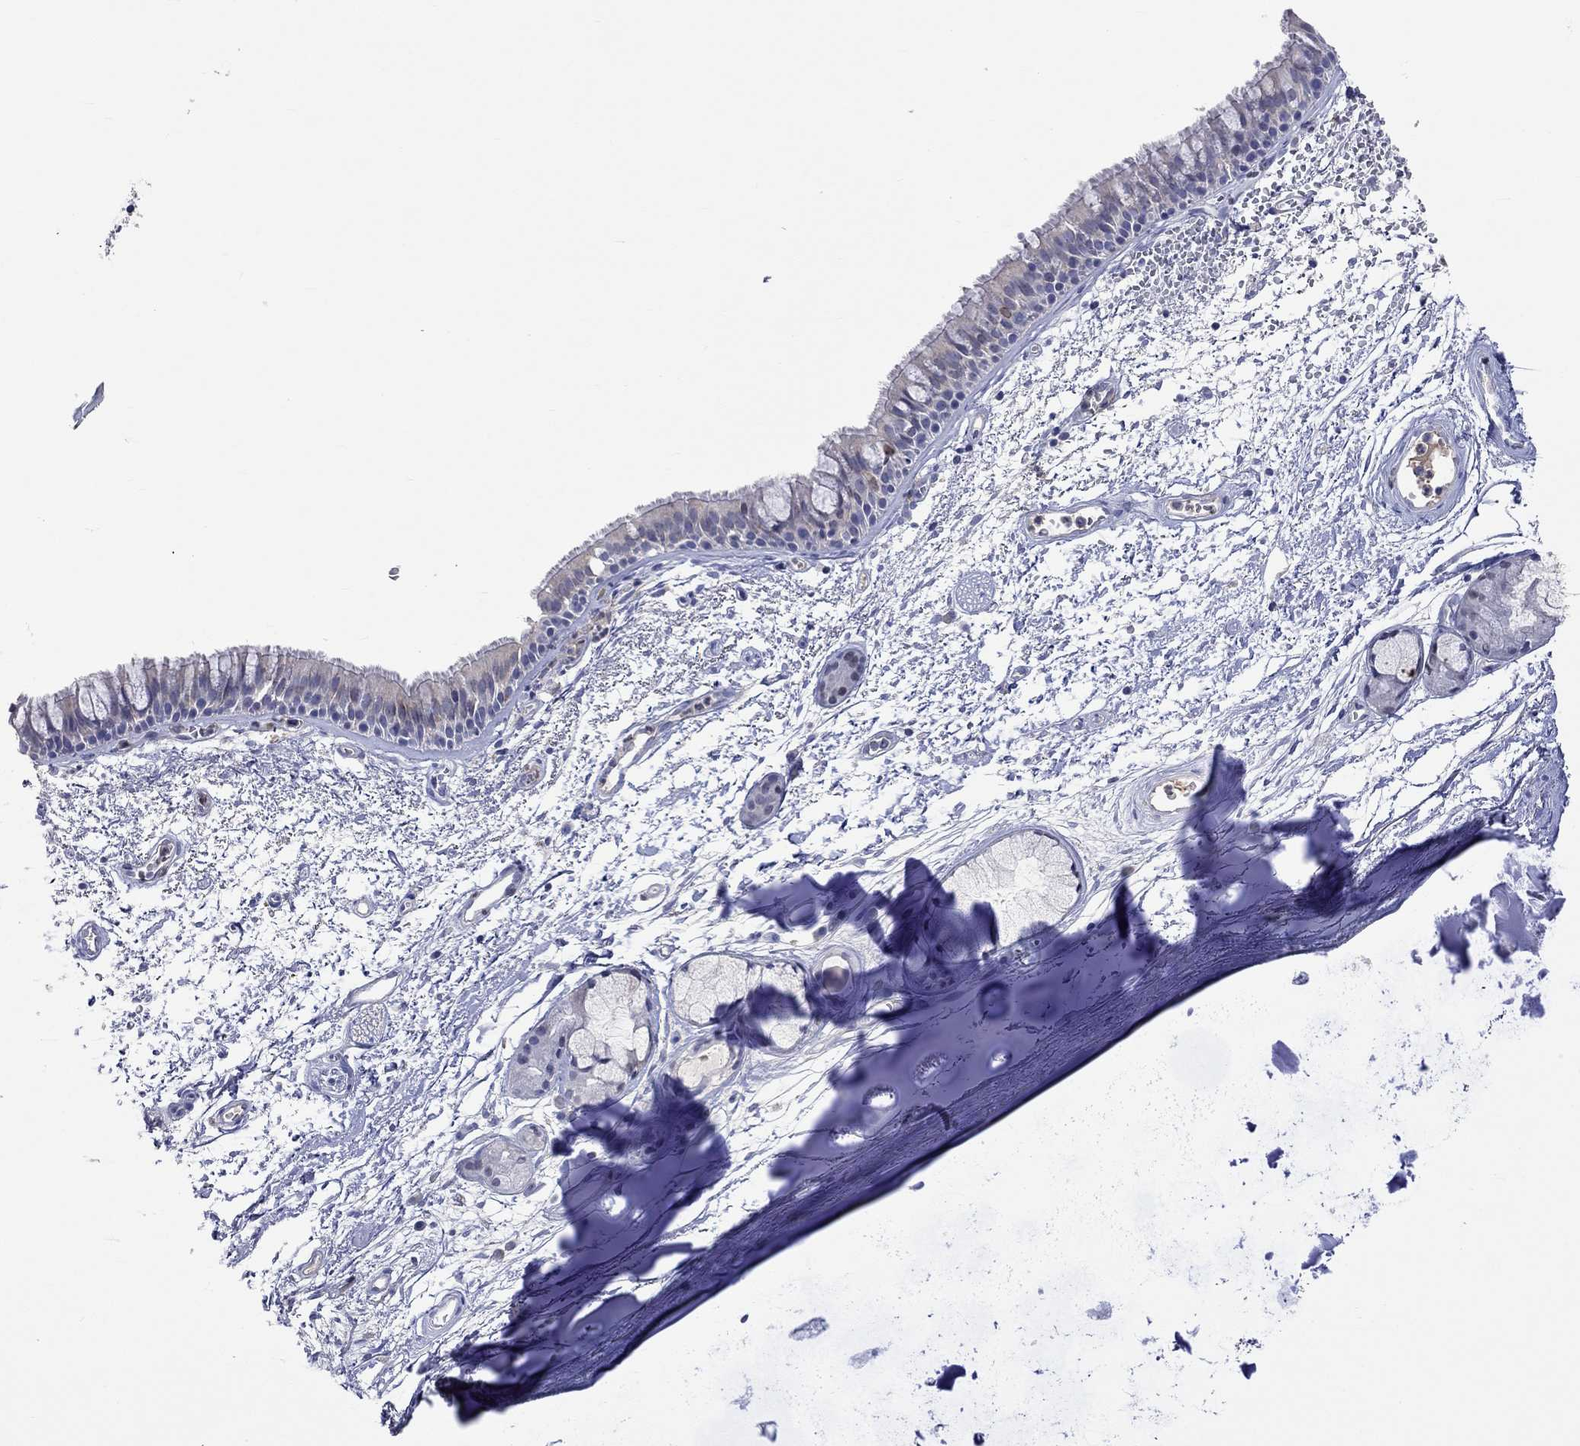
{"staining": {"intensity": "negative", "quantity": "none", "location": "none"}, "tissue": "bronchus", "cell_type": "Respiratory epithelial cells", "image_type": "normal", "snomed": [{"axis": "morphology", "description": "Normal tissue, NOS"}, {"axis": "topography", "description": "Cartilage tissue"}, {"axis": "topography", "description": "Bronchus"}], "caption": "Bronchus was stained to show a protein in brown. There is no significant staining in respiratory epithelial cells. (Brightfield microscopy of DAB immunohistochemistry (IHC) at high magnification).", "gene": "LRFN4", "patient": {"sex": "male", "age": 66}}